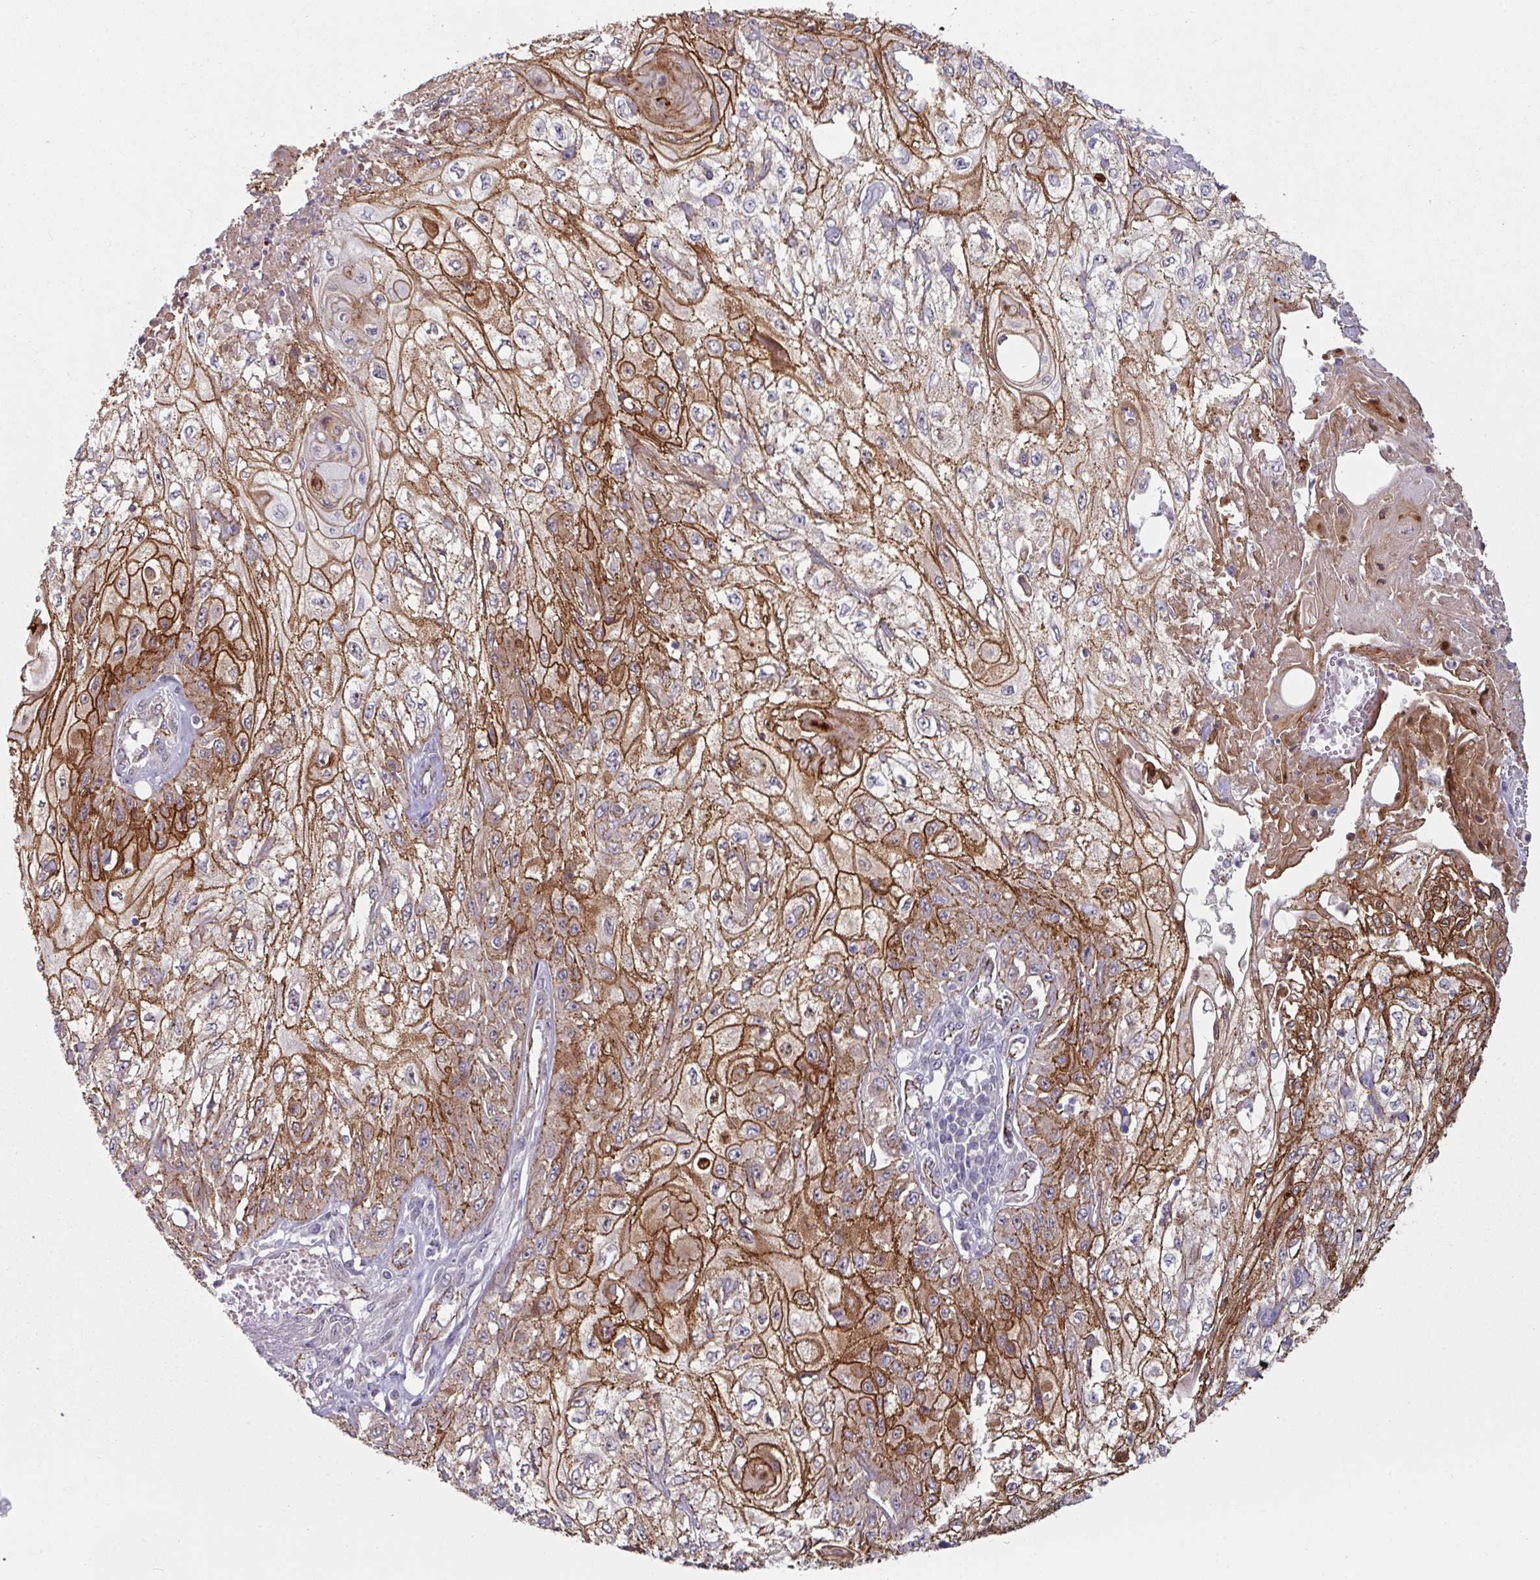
{"staining": {"intensity": "moderate", "quantity": ">75%", "location": "cytoplasmic/membranous"}, "tissue": "skin cancer", "cell_type": "Tumor cells", "image_type": "cancer", "snomed": [{"axis": "morphology", "description": "Squamous cell carcinoma, NOS"}, {"axis": "morphology", "description": "Squamous cell carcinoma, metastatic, NOS"}, {"axis": "topography", "description": "Skin"}, {"axis": "topography", "description": "Lymph node"}], "caption": "Skin cancer stained with a protein marker exhibits moderate staining in tumor cells.", "gene": "JUP", "patient": {"sex": "male", "age": 75}}